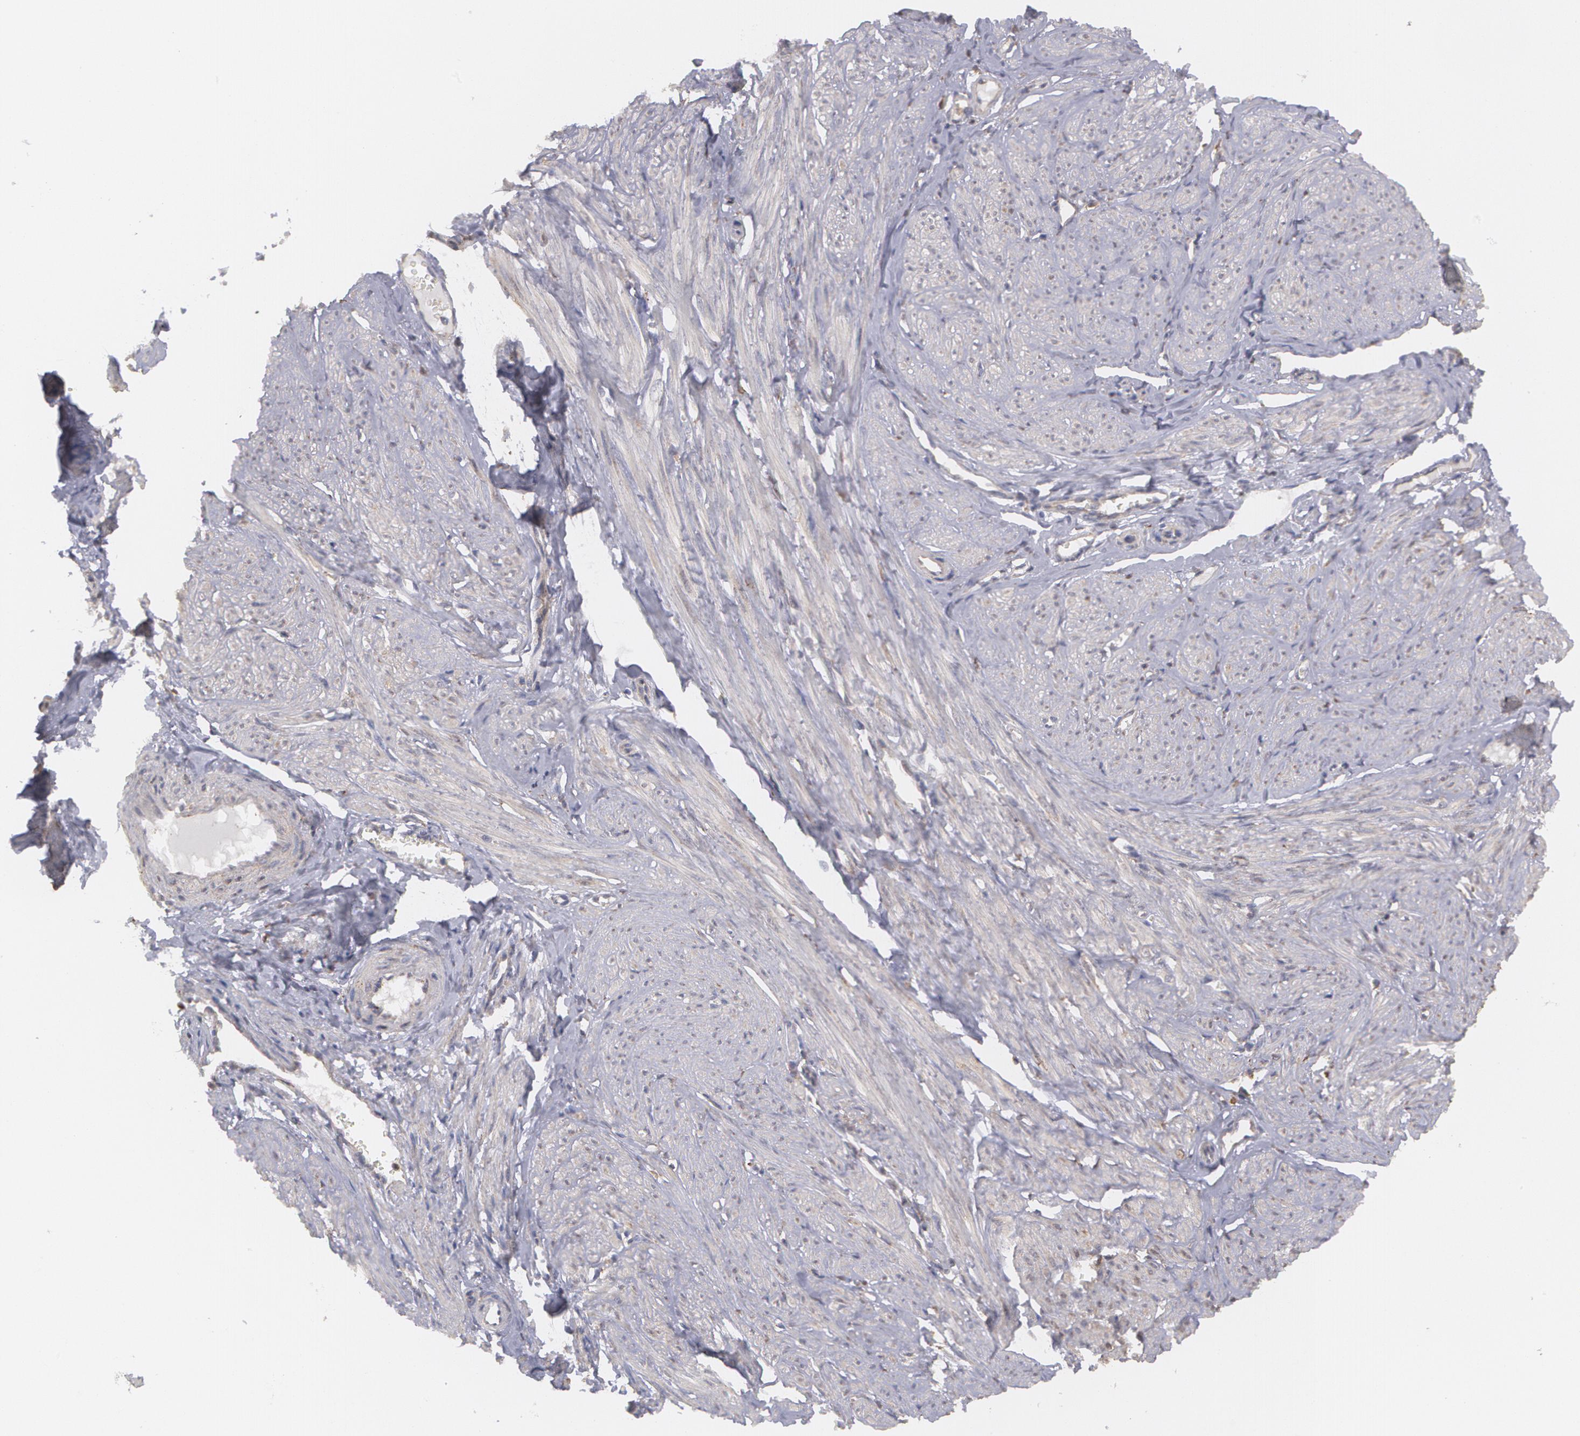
{"staining": {"intensity": "weak", "quantity": ">75%", "location": "cytoplasmic/membranous"}, "tissue": "smooth muscle", "cell_type": "Smooth muscle cells", "image_type": "normal", "snomed": [{"axis": "morphology", "description": "Normal tissue, NOS"}, {"axis": "topography", "description": "Uterus"}], "caption": "IHC histopathology image of unremarkable smooth muscle: human smooth muscle stained using immunohistochemistry (IHC) exhibits low levels of weak protein expression localized specifically in the cytoplasmic/membranous of smooth muscle cells, appearing as a cytoplasmic/membranous brown color.", "gene": "MTHFD1", "patient": {"sex": "female", "age": 45}}